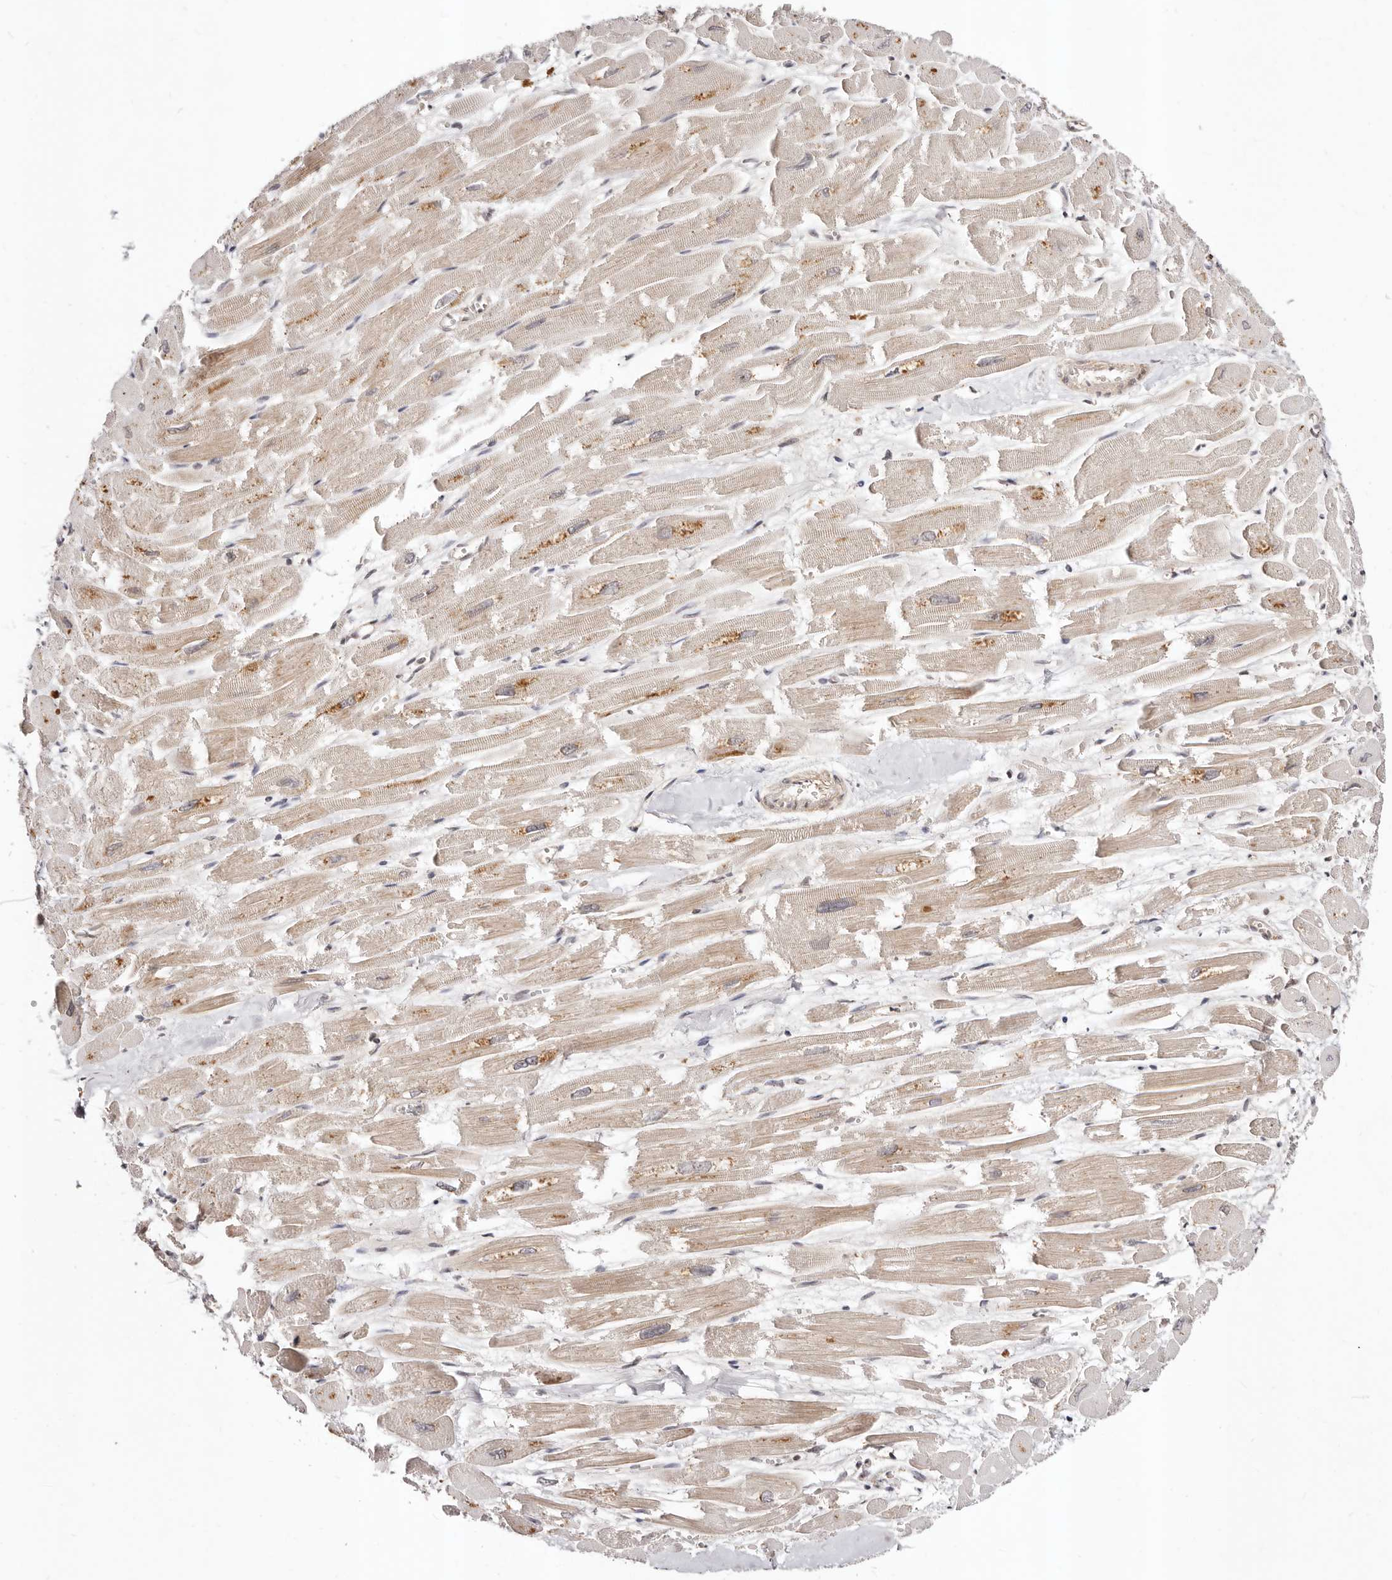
{"staining": {"intensity": "moderate", "quantity": "25%-75%", "location": "cytoplasmic/membranous,nuclear"}, "tissue": "heart muscle", "cell_type": "Cardiomyocytes", "image_type": "normal", "snomed": [{"axis": "morphology", "description": "Normal tissue, NOS"}, {"axis": "topography", "description": "Heart"}], "caption": "Immunohistochemical staining of normal heart muscle shows medium levels of moderate cytoplasmic/membranous,nuclear staining in about 25%-75% of cardiomyocytes.", "gene": "APOL6", "patient": {"sex": "male", "age": 54}}